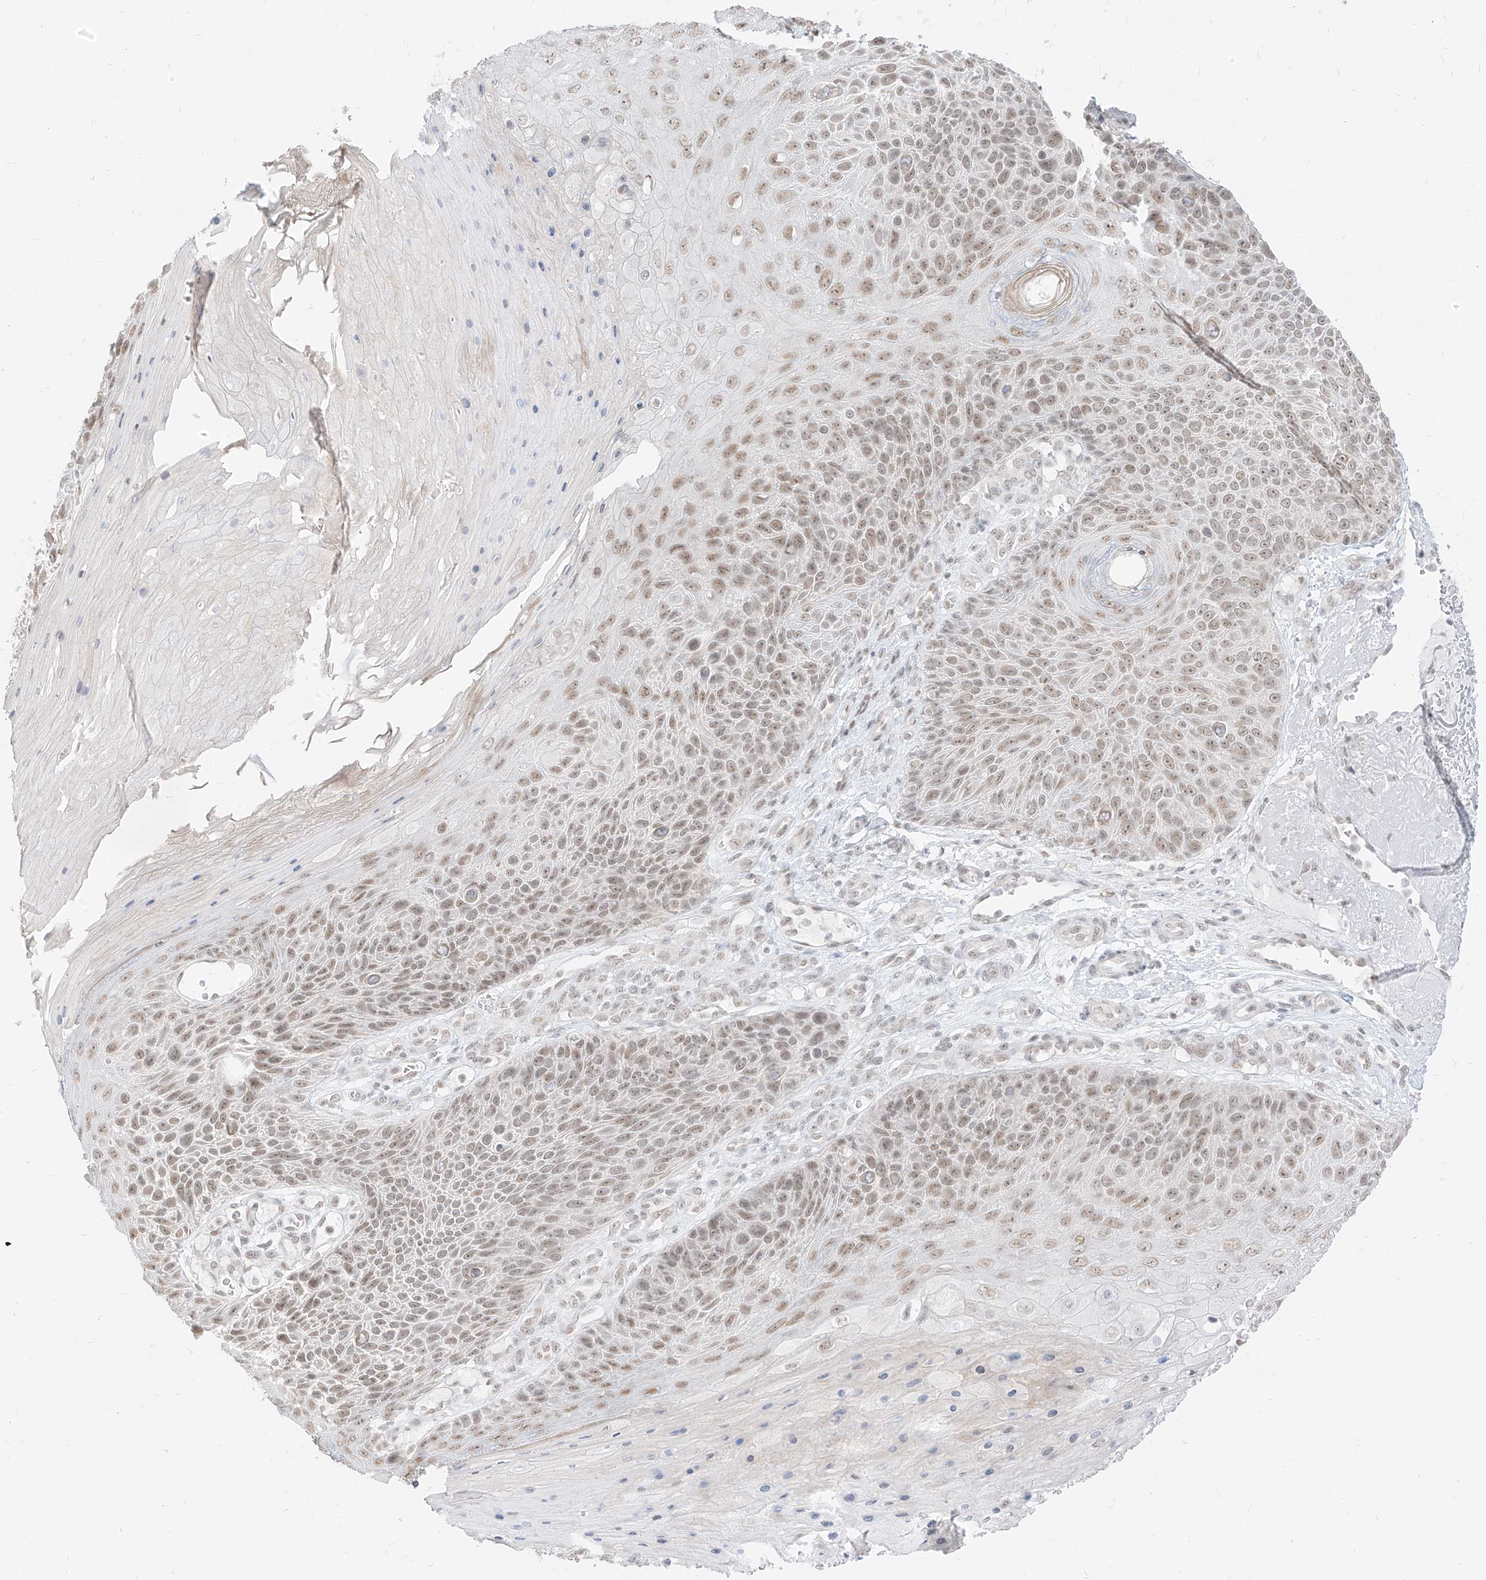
{"staining": {"intensity": "moderate", "quantity": ">75%", "location": "nuclear"}, "tissue": "skin cancer", "cell_type": "Tumor cells", "image_type": "cancer", "snomed": [{"axis": "morphology", "description": "Squamous cell carcinoma, NOS"}, {"axis": "topography", "description": "Skin"}], "caption": "Immunohistochemistry (IHC) photomicrograph of neoplastic tissue: human skin squamous cell carcinoma stained using IHC displays medium levels of moderate protein expression localized specifically in the nuclear of tumor cells, appearing as a nuclear brown color.", "gene": "SUPT5H", "patient": {"sex": "female", "age": 88}}